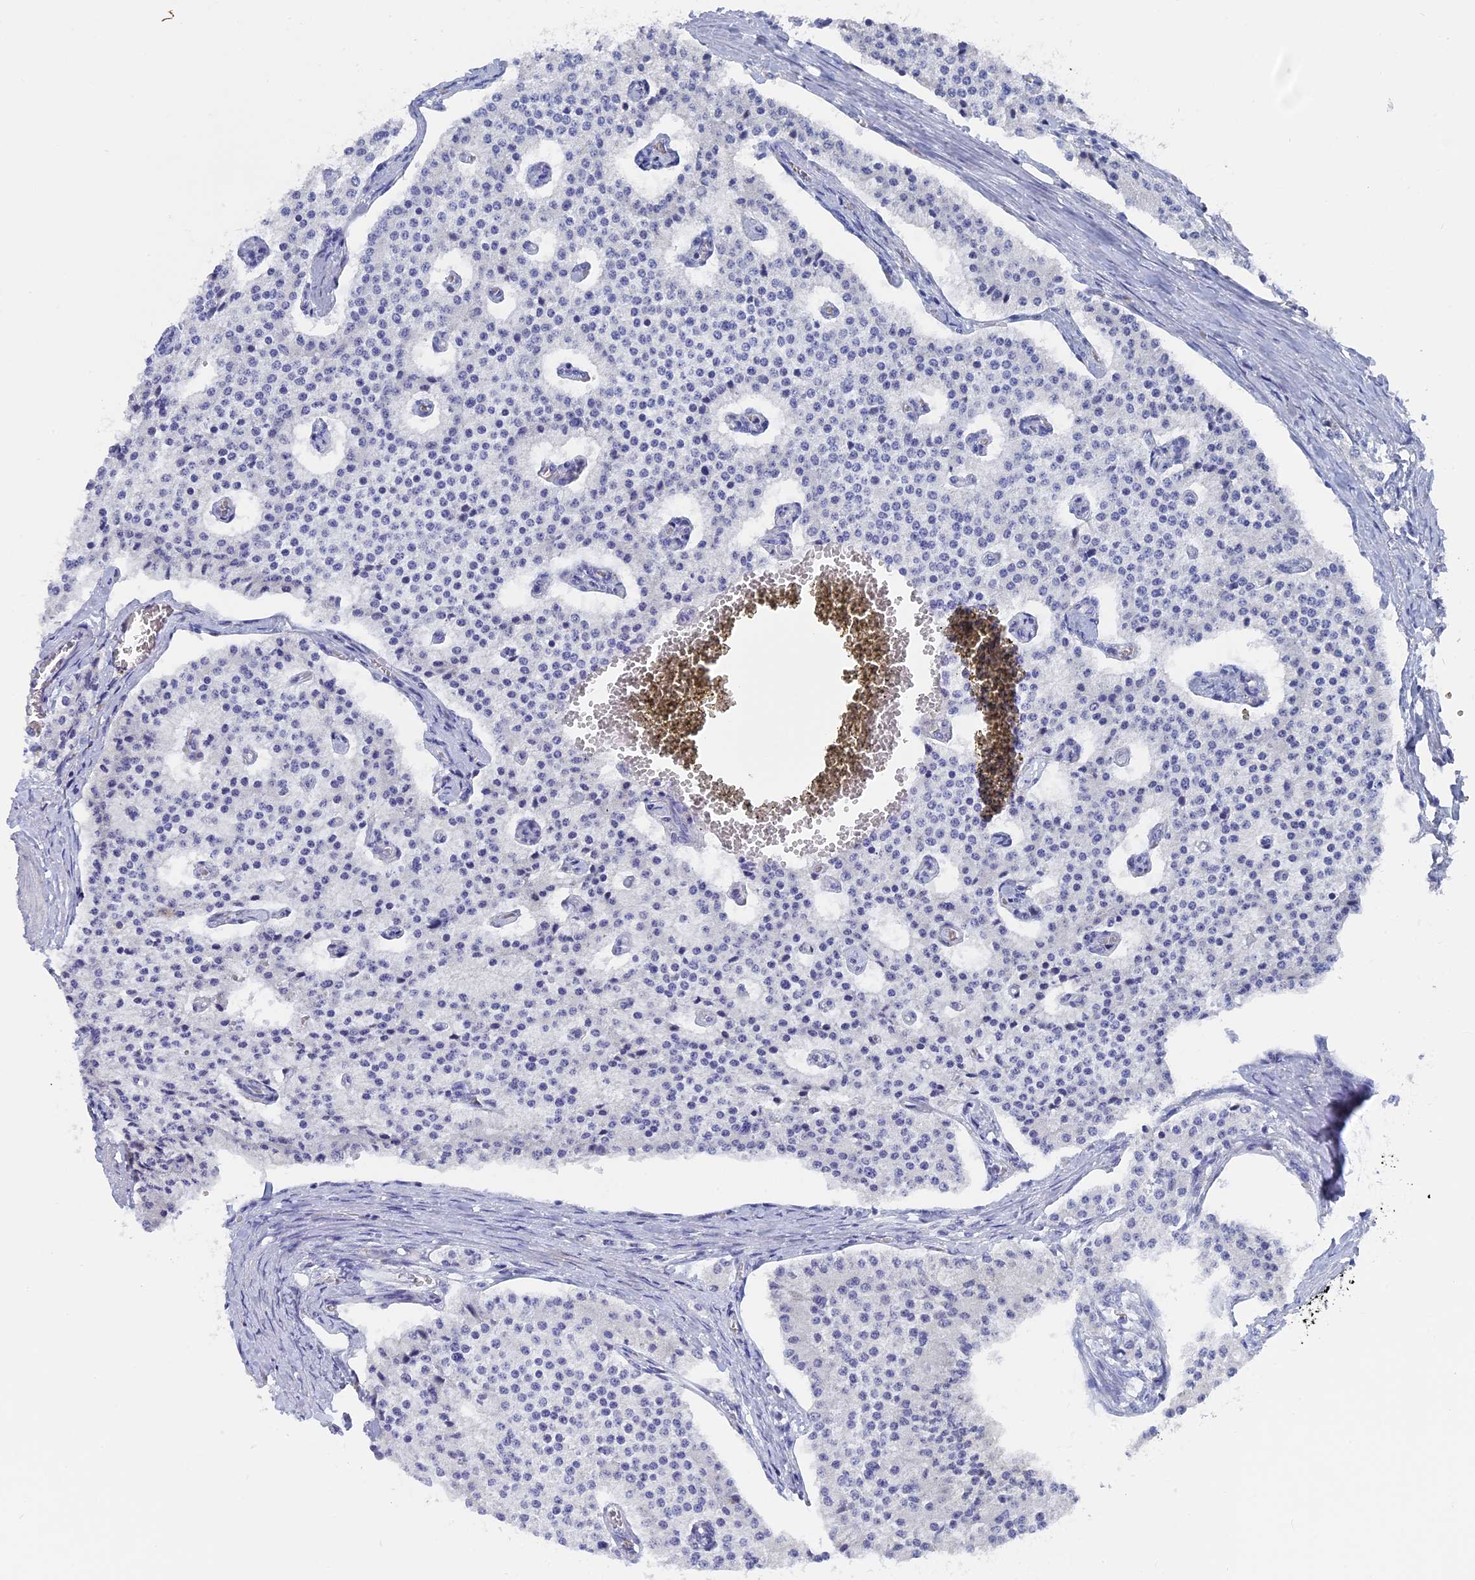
{"staining": {"intensity": "negative", "quantity": "none", "location": "none"}, "tissue": "carcinoid", "cell_type": "Tumor cells", "image_type": "cancer", "snomed": [{"axis": "morphology", "description": "Carcinoid, malignant, NOS"}, {"axis": "topography", "description": "Colon"}], "caption": "Carcinoid (malignant) stained for a protein using immunohistochemistry displays no staining tumor cells.", "gene": "DACT3", "patient": {"sex": "female", "age": 52}}